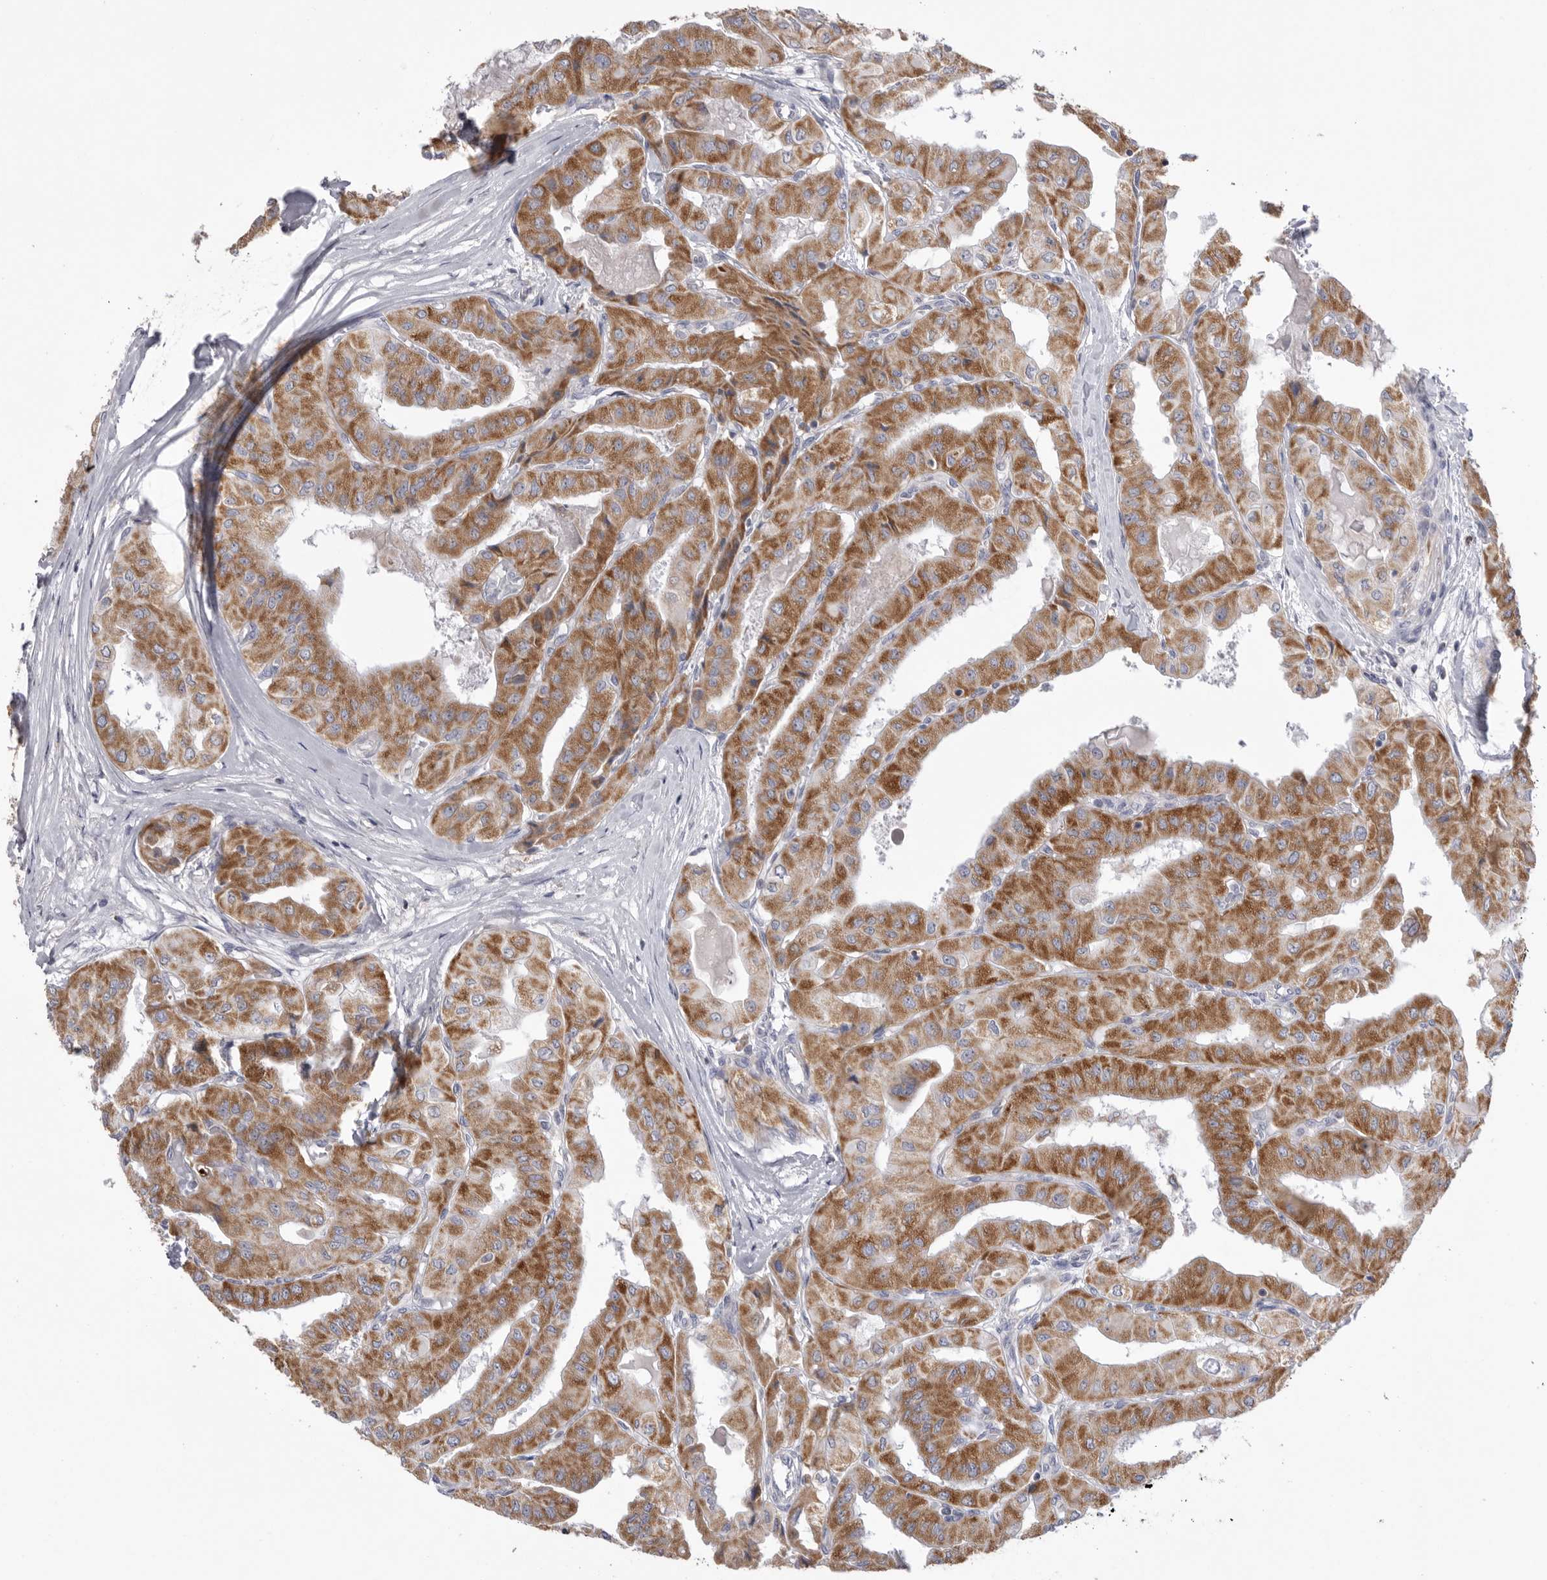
{"staining": {"intensity": "moderate", "quantity": ">75%", "location": "cytoplasmic/membranous"}, "tissue": "thyroid cancer", "cell_type": "Tumor cells", "image_type": "cancer", "snomed": [{"axis": "morphology", "description": "Papillary adenocarcinoma, NOS"}, {"axis": "topography", "description": "Thyroid gland"}], "caption": "Immunohistochemistry histopathology image of neoplastic tissue: human thyroid cancer (papillary adenocarcinoma) stained using immunohistochemistry demonstrates medium levels of moderate protein expression localized specifically in the cytoplasmic/membranous of tumor cells, appearing as a cytoplasmic/membranous brown color.", "gene": "VDAC3", "patient": {"sex": "female", "age": 59}}